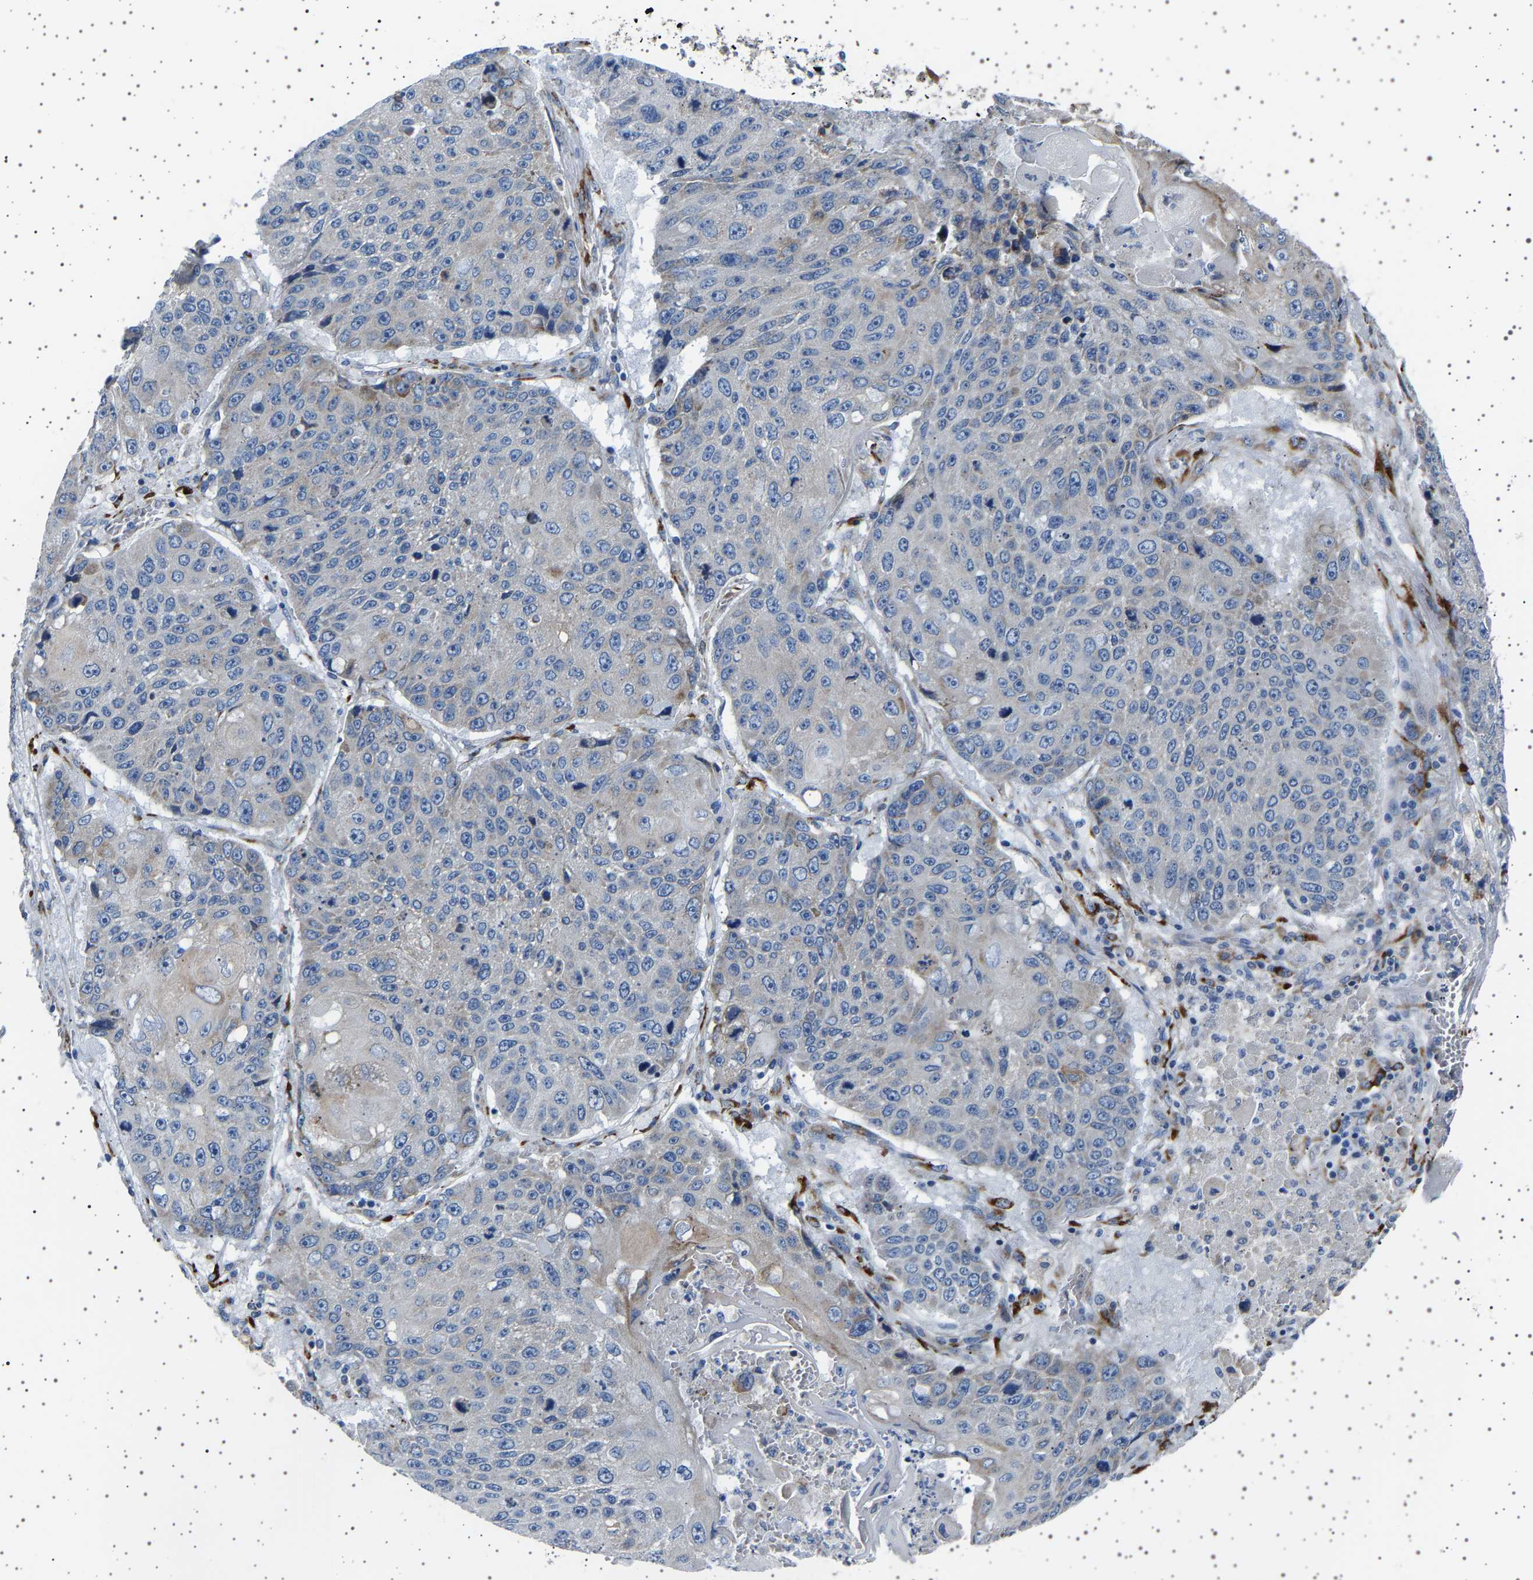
{"staining": {"intensity": "weak", "quantity": "<25%", "location": "cytoplasmic/membranous"}, "tissue": "lung cancer", "cell_type": "Tumor cells", "image_type": "cancer", "snomed": [{"axis": "morphology", "description": "Squamous cell carcinoma, NOS"}, {"axis": "topography", "description": "Lung"}], "caption": "This is an immunohistochemistry histopathology image of lung cancer. There is no staining in tumor cells.", "gene": "FTCD", "patient": {"sex": "male", "age": 61}}